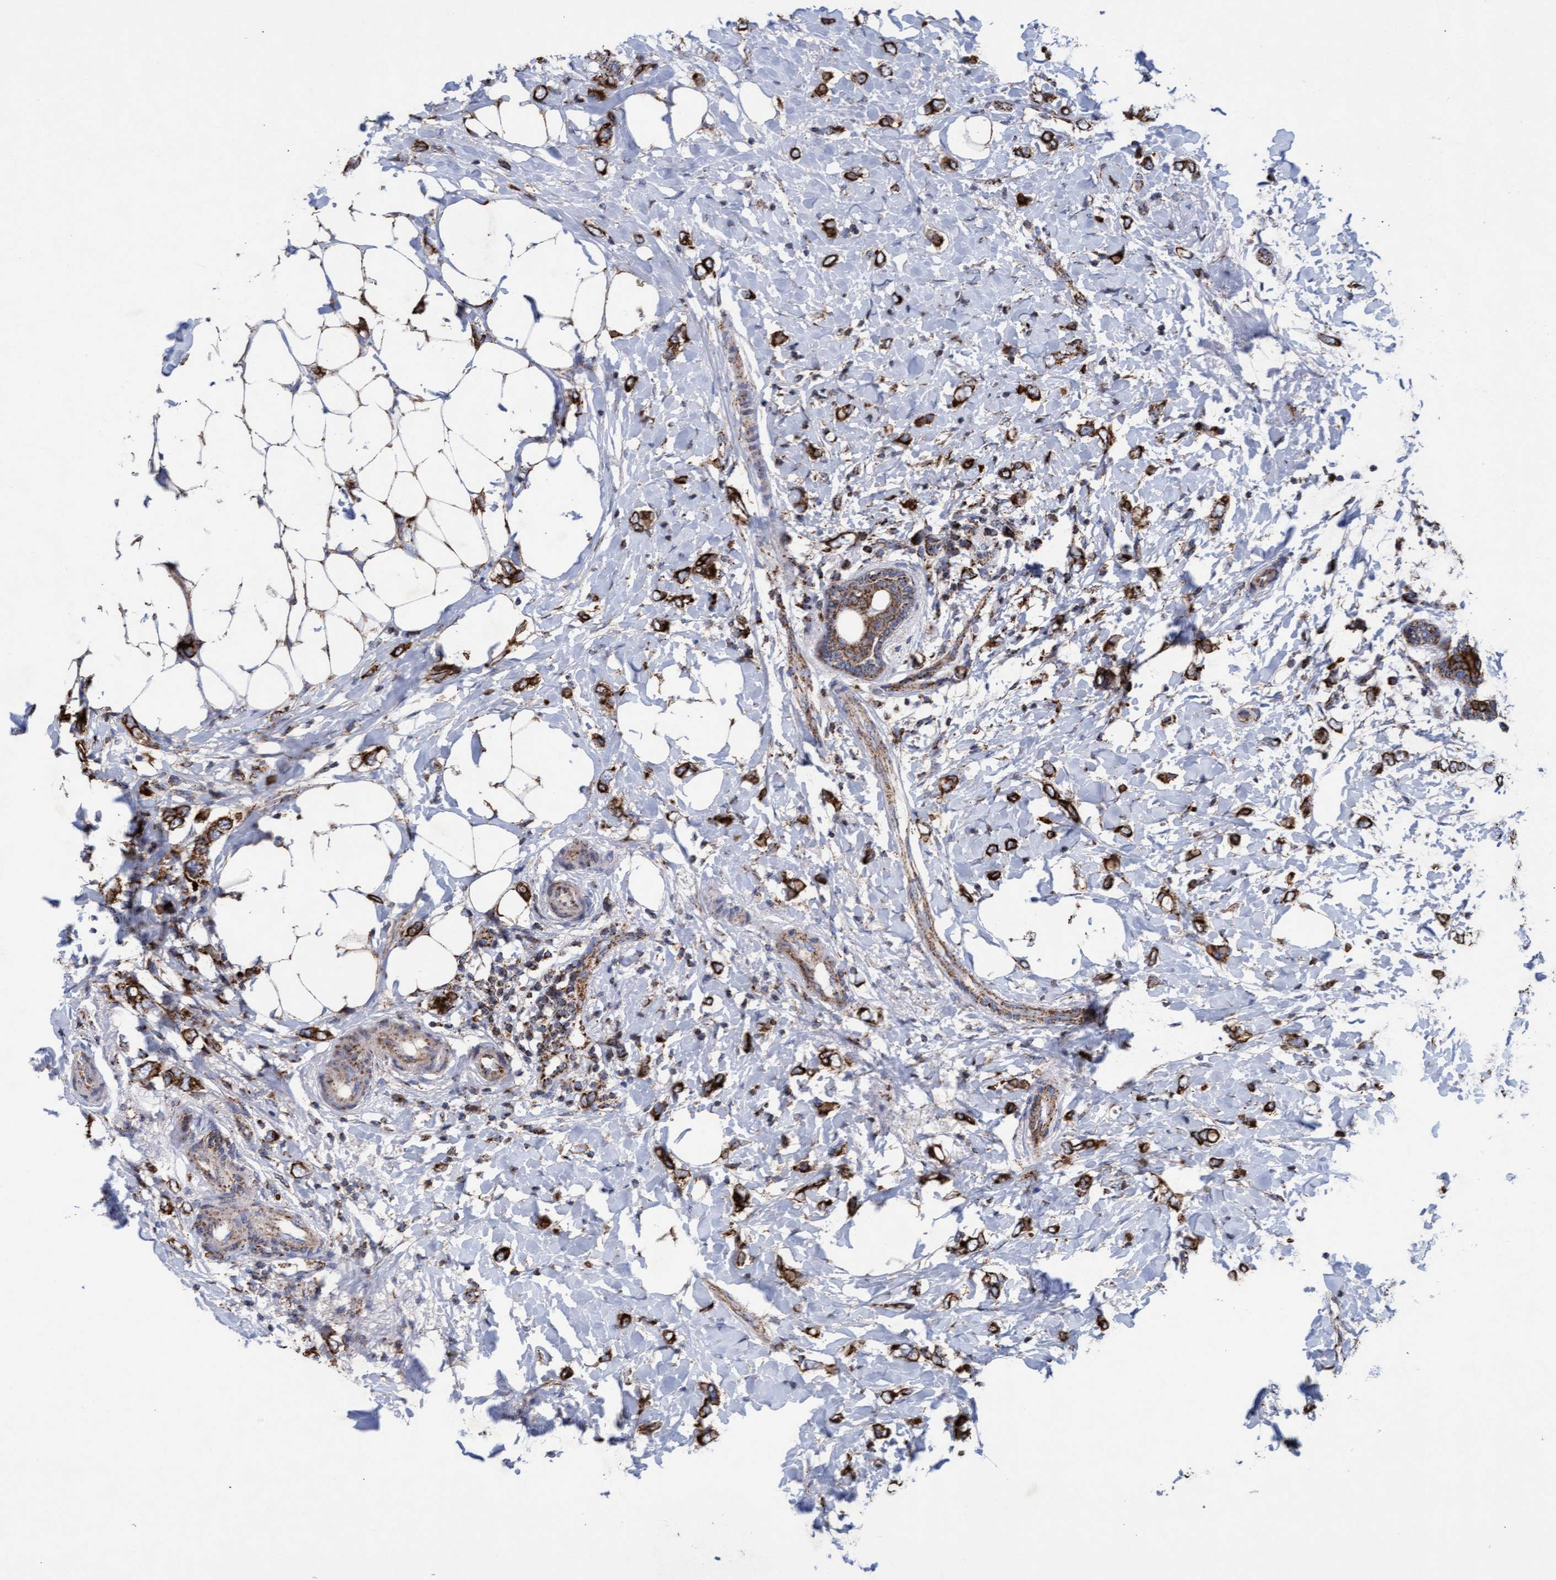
{"staining": {"intensity": "strong", "quantity": ">75%", "location": "cytoplasmic/membranous"}, "tissue": "breast cancer", "cell_type": "Tumor cells", "image_type": "cancer", "snomed": [{"axis": "morphology", "description": "Normal tissue, NOS"}, {"axis": "morphology", "description": "Lobular carcinoma"}, {"axis": "topography", "description": "Breast"}], "caption": "The image shows a brown stain indicating the presence of a protein in the cytoplasmic/membranous of tumor cells in breast cancer (lobular carcinoma). (IHC, brightfield microscopy, high magnification).", "gene": "MRPL38", "patient": {"sex": "female", "age": 47}}